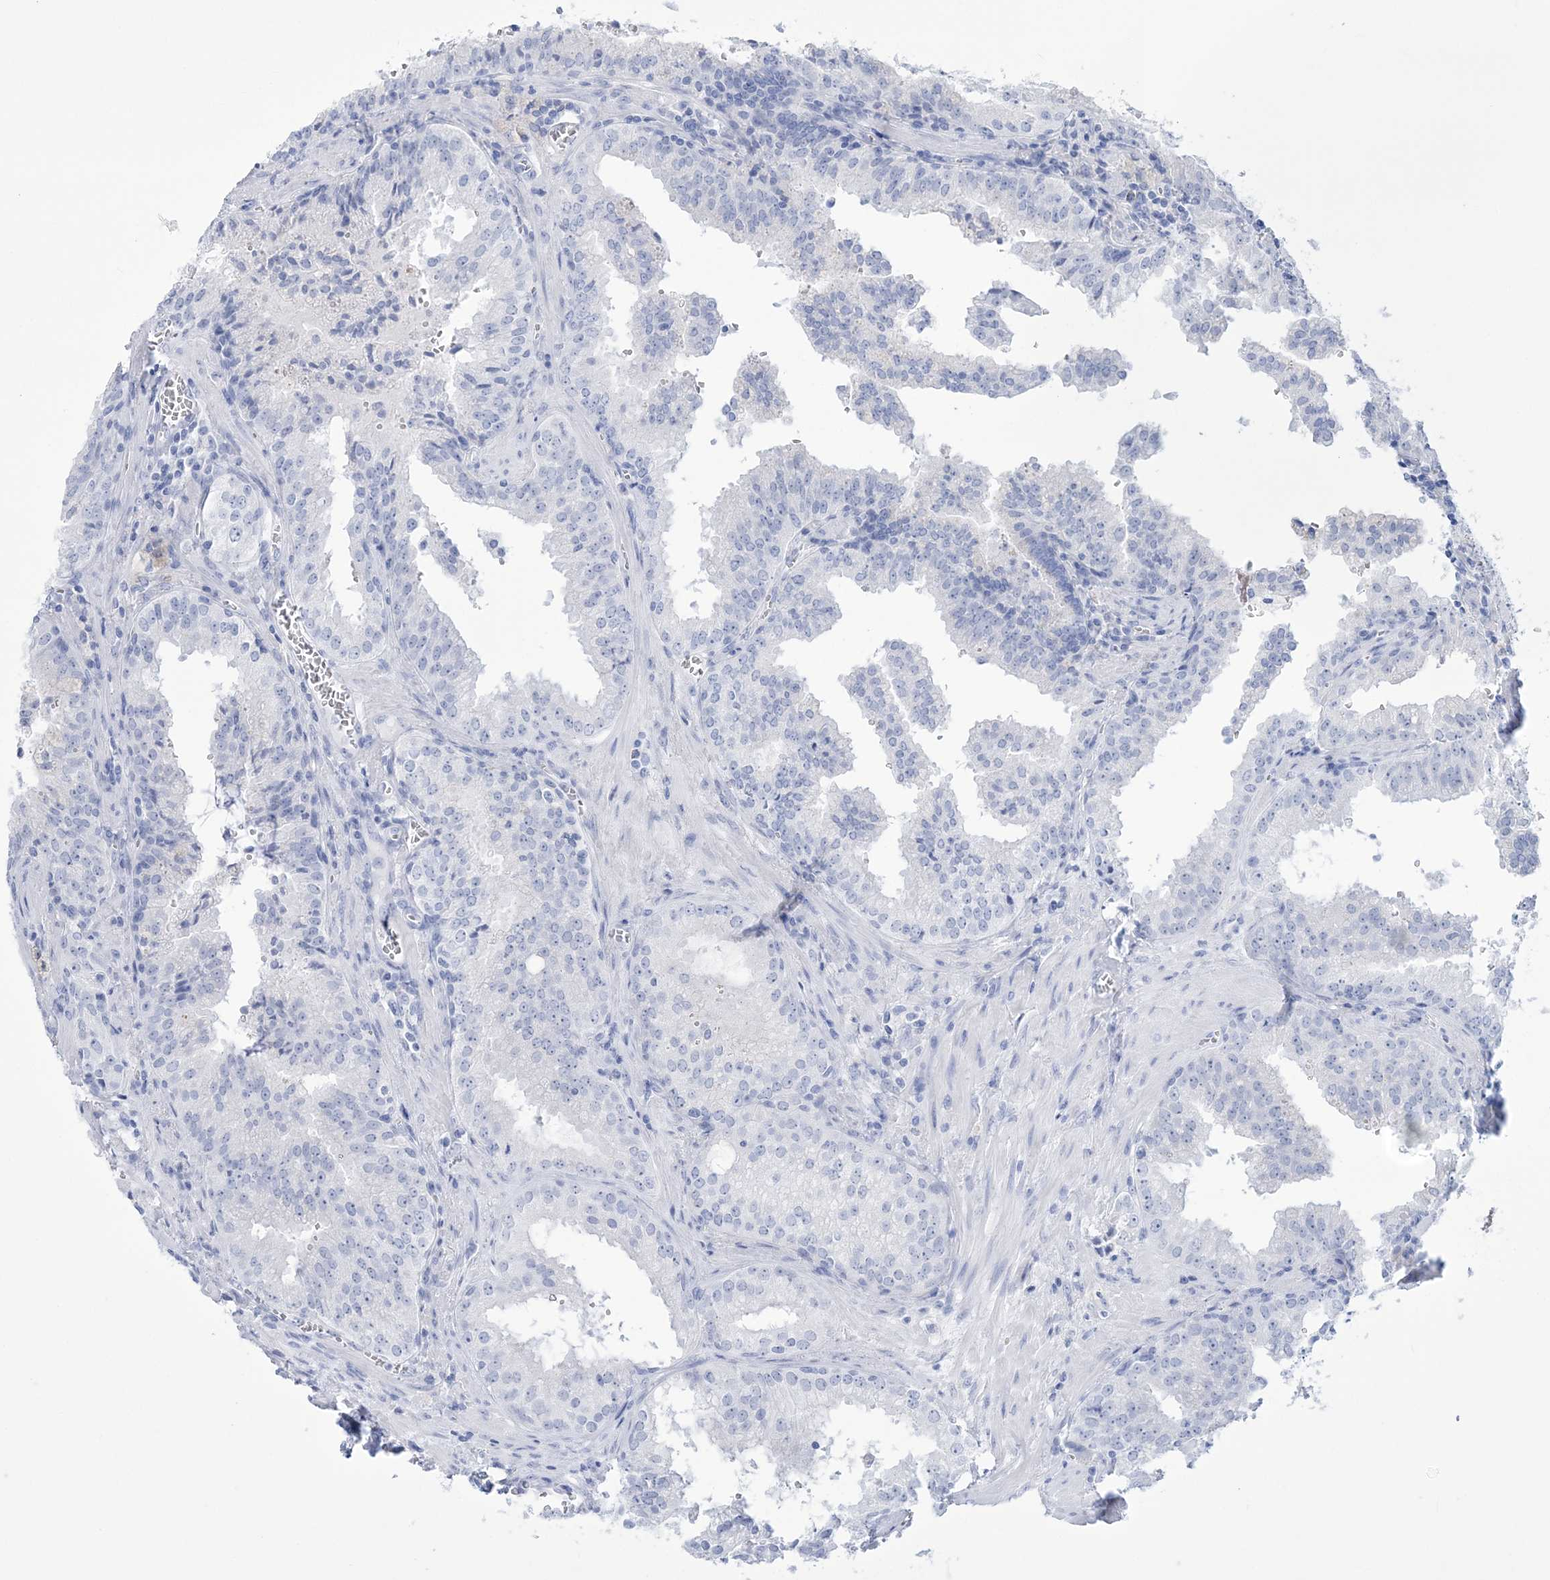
{"staining": {"intensity": "negative", "quantity": "none", "location": "none"}, "tissue": "prostate cancer", "cell_type": "Tumor cells", "image_type": "cancer", "snomed": [{"axis": "morphology", "description": "Adenocarcinoma, High grade"}, {"axis": "topography", "description": "Prostate"}], "caption": "Tumor cells show no significant positivity in prostate cancer (high-grade adenocarcinoma). (Stains: DAB immunohistochemistry (IHC) with hematoxylin counter stain, Microscopy: brightfield microscopy at high magnification).", "gene": "RBP2", "patient": {"sex": "male", "age": 68}}